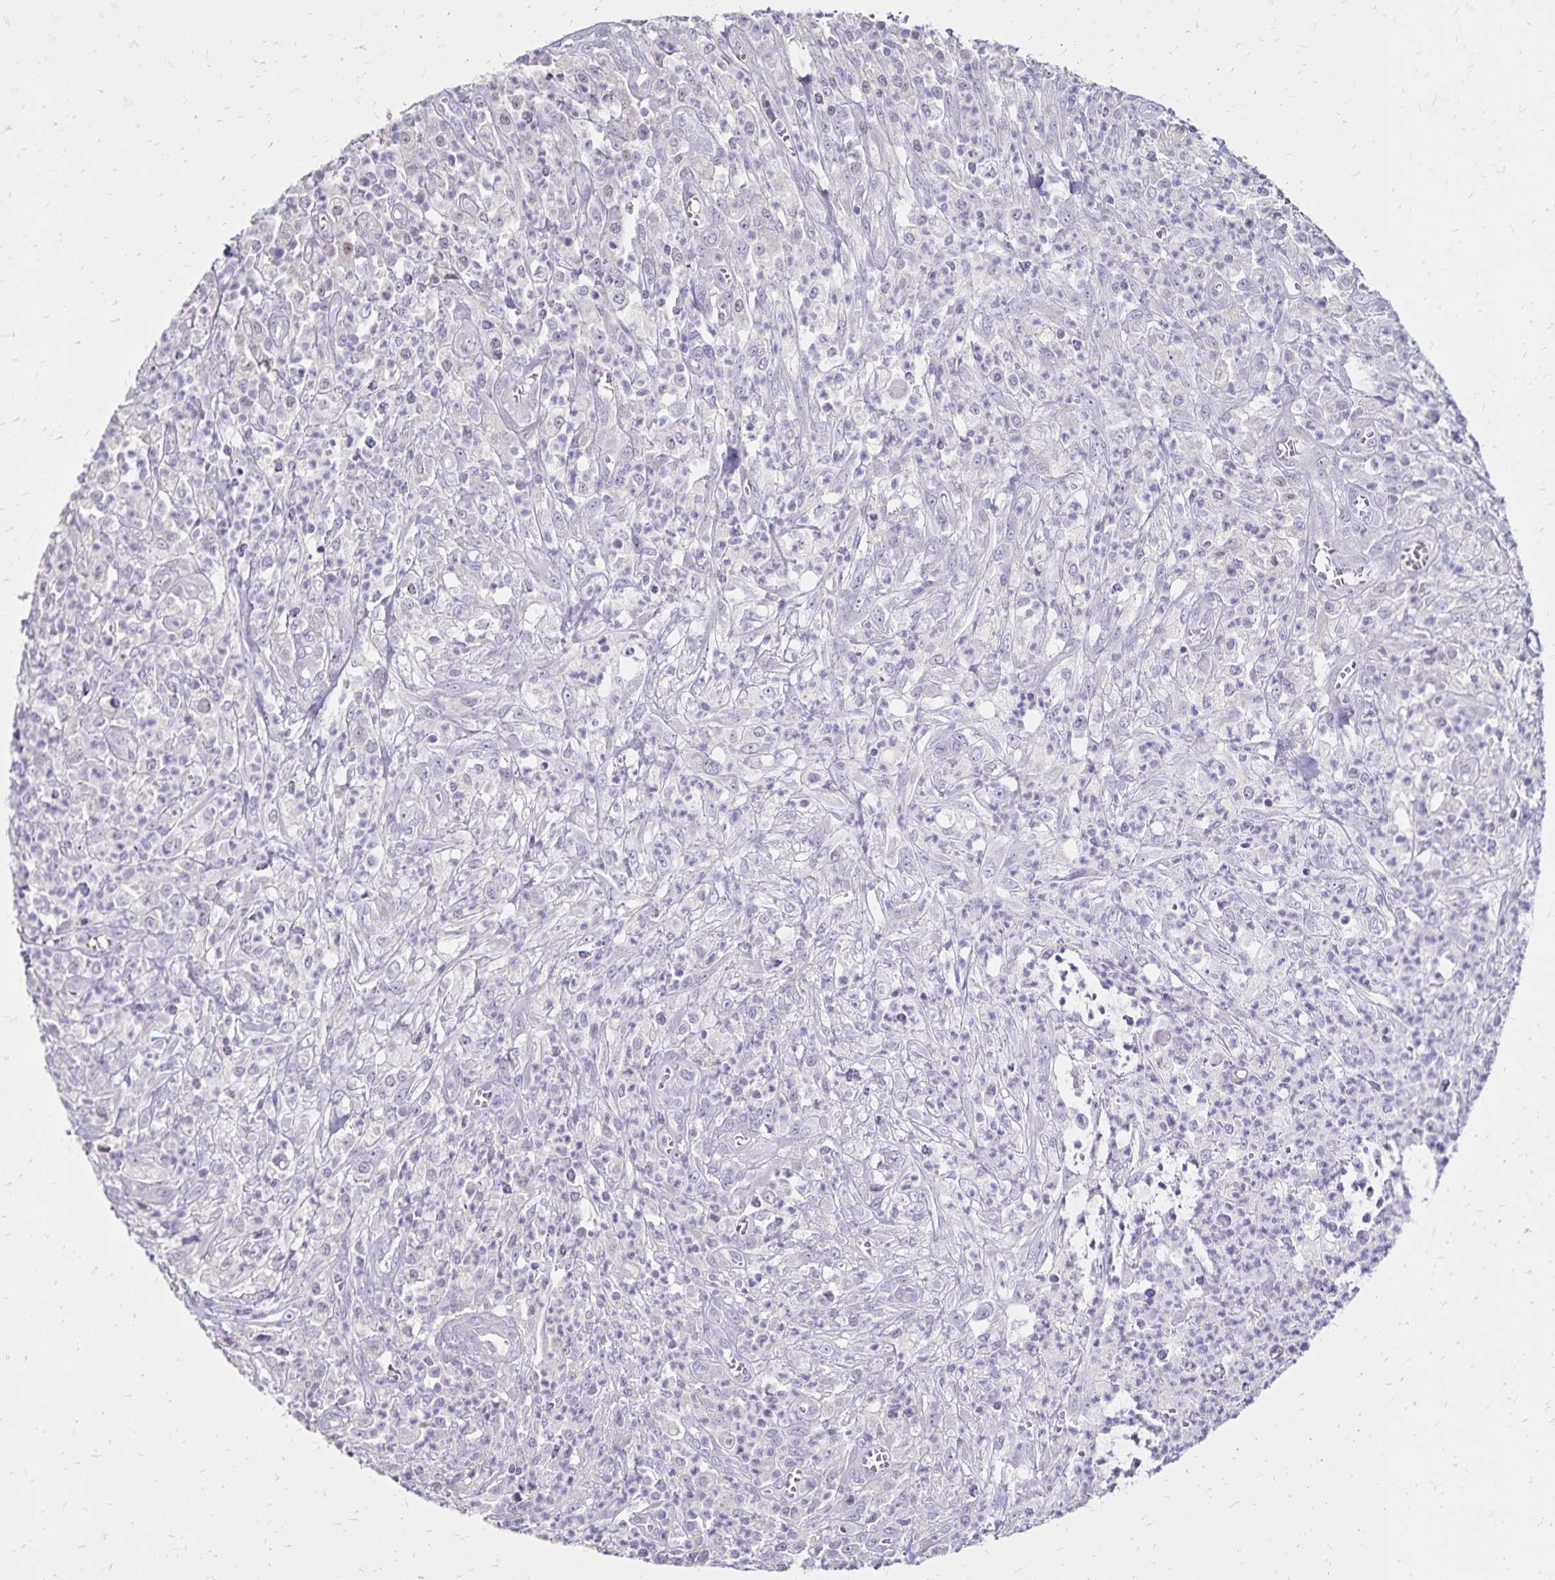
{"staining": {"intensity": "negative", "quantity": "none", "location": "none"}, "tissue": "colorectal cancer", "cell_type": "Tumor cells", "image_type": "cancer", "snomed": [{"axis": "morphology", "description": "Normal tissue, NOS"}, {"axis": "morphology", "description": "Adenocarcinoma, NOS"}, {"axis": "topography", "description": "Colon"}], "caption": "A high-resolution micrograph shows immunohistochemistry (IHC) staining of adenocarcinoma (colorectal), which demonstrates no significant expression in tumor cells.", "gene": "SH3GL3", "patient": {"sex": "male", "age": 65}}